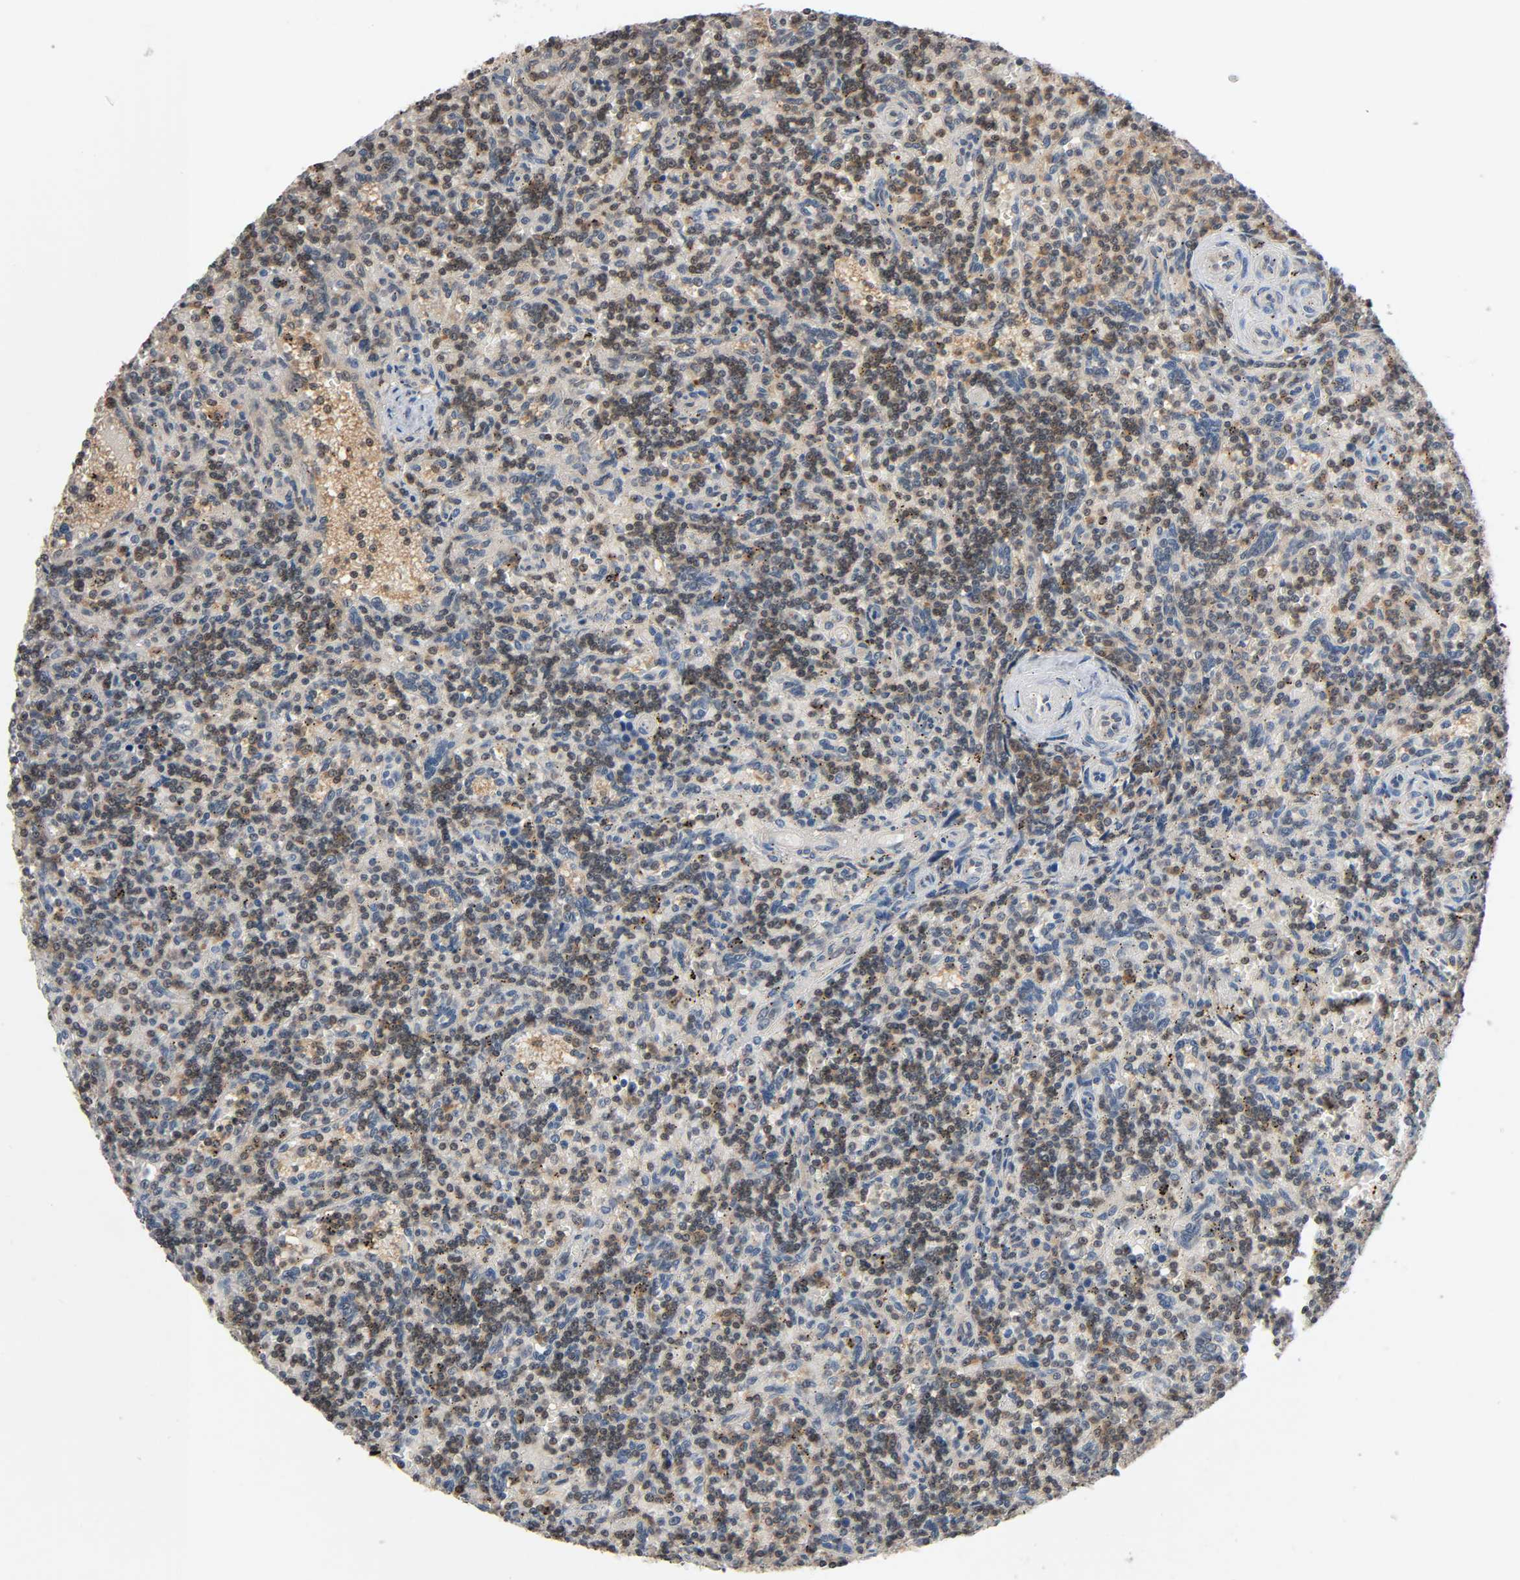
{"staining": {"intensity": "weak", "quantity": "25%-75%", "location": "cytoplasmic/membranous,nuclear"}, "tissue": "lymphoma", "cell_type": "Tumor cells", "image_type": "cancer", "snomed": [{"axis": "morphology", "description": "Malignant lymphoma, non-Hodgkin's type, Low grade"}, {"axis": "topography", "description": "Spleen"}], "caption": "This image shows low-grade malignant lymphoma, non-Hodgkin's type stained with immunohistochemistry (IHC) to label a protein in brown. The cytoplasmic/membranous and nuclear of tumor cells show weak positivity for the protein. Nuclei are counter-stained blue.", "gene": "NEDD8", "patient": {"sex": "male", "age": 73}}